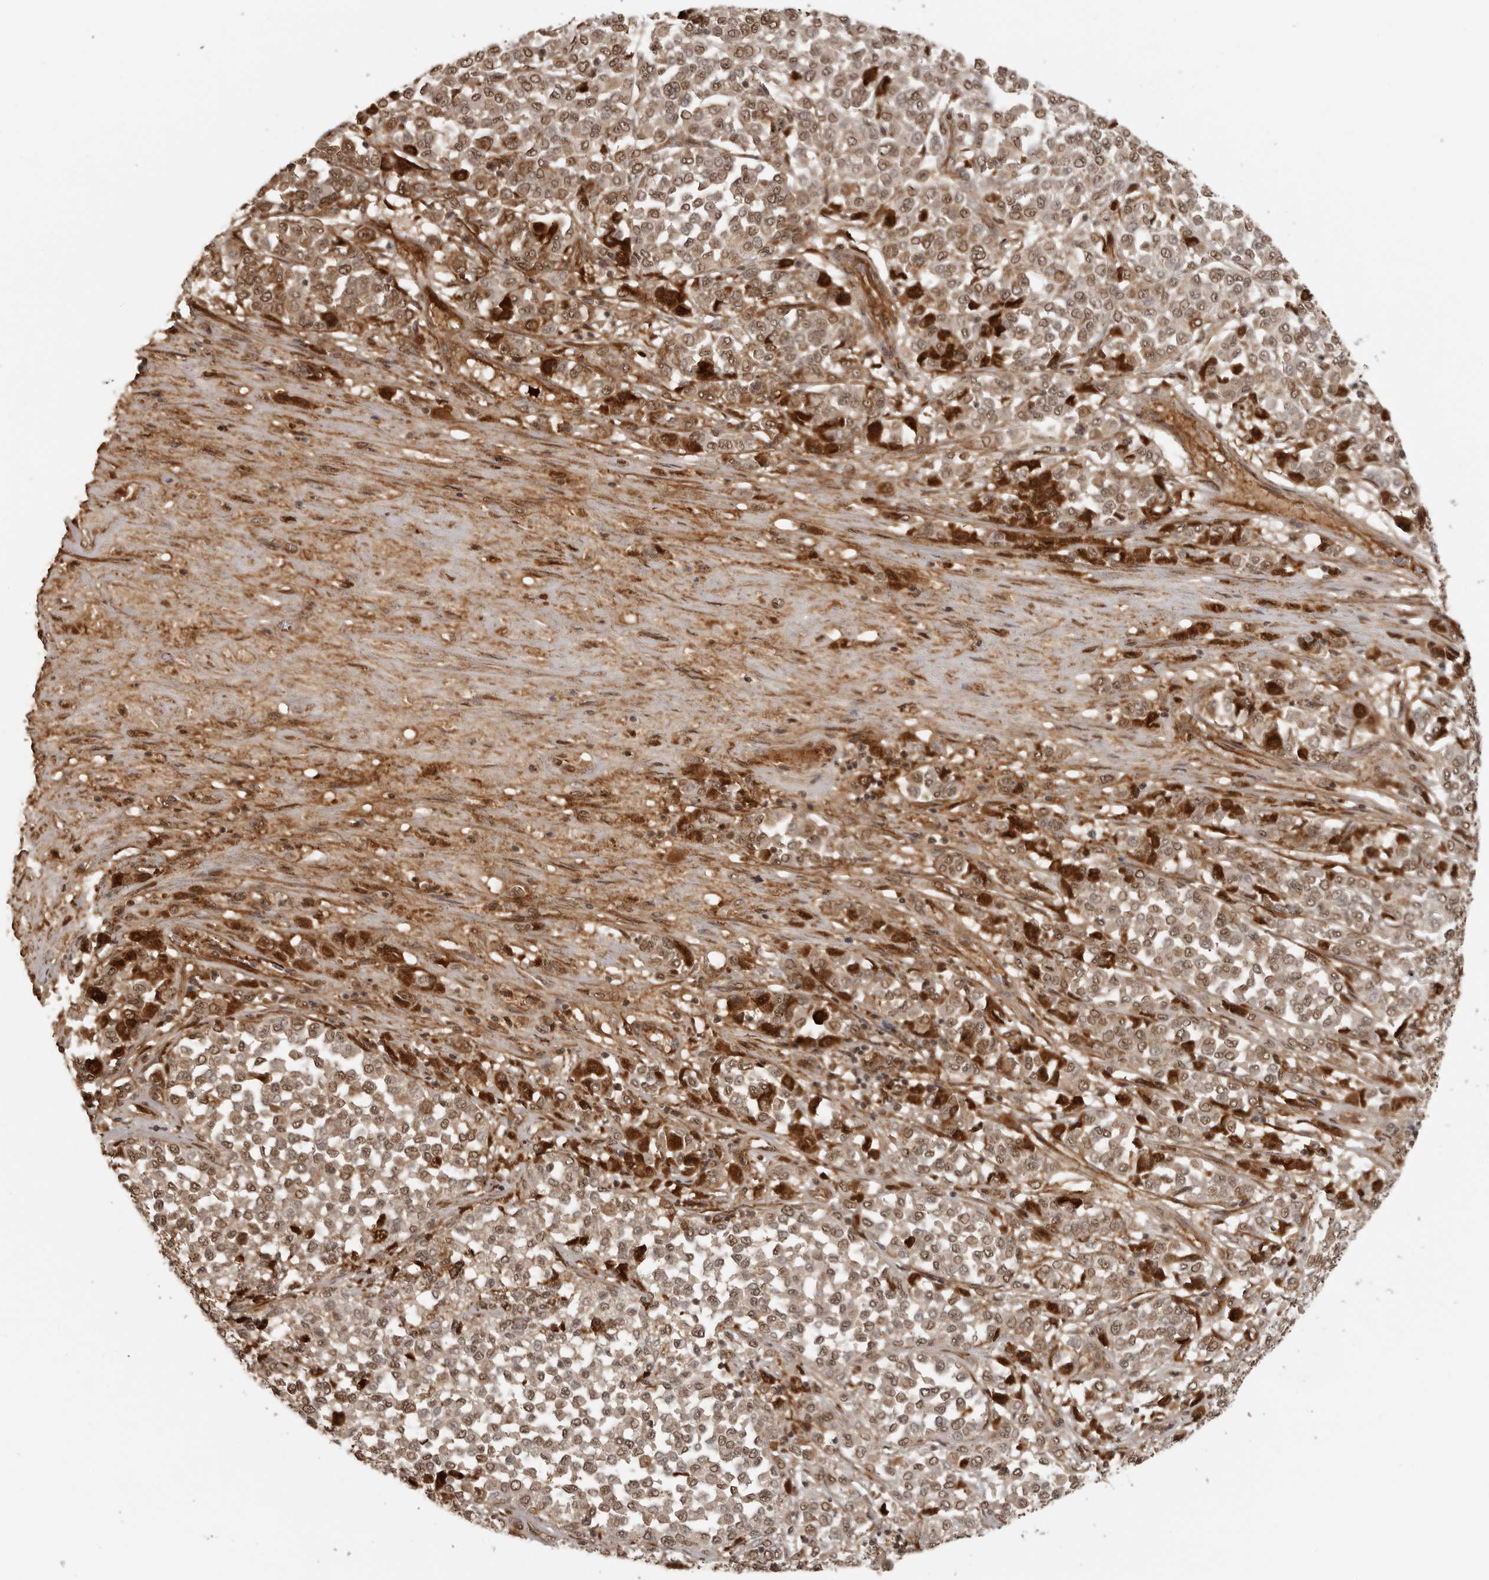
{"staining": {"intensity": "weak", "quantity": ">75%", "location": "nuclear"}, "tissue": "melanoma", "cell_type": "Tumor cells", "image_type": "cancer", "snomed": [{"axis": "morphology", "description": "Malignant melanoma, Metastatic site"}, {"axis": "topography", "description": "Pancreas"}], "caption": "Malignant melanoma (metastatic site) stained with DAB immunohistochemistry shows low levels of weak nuclear staining in about >75% of tumor cells.", "gene": "CLOCK", "patient": {"sex": "female", "age": 30}}